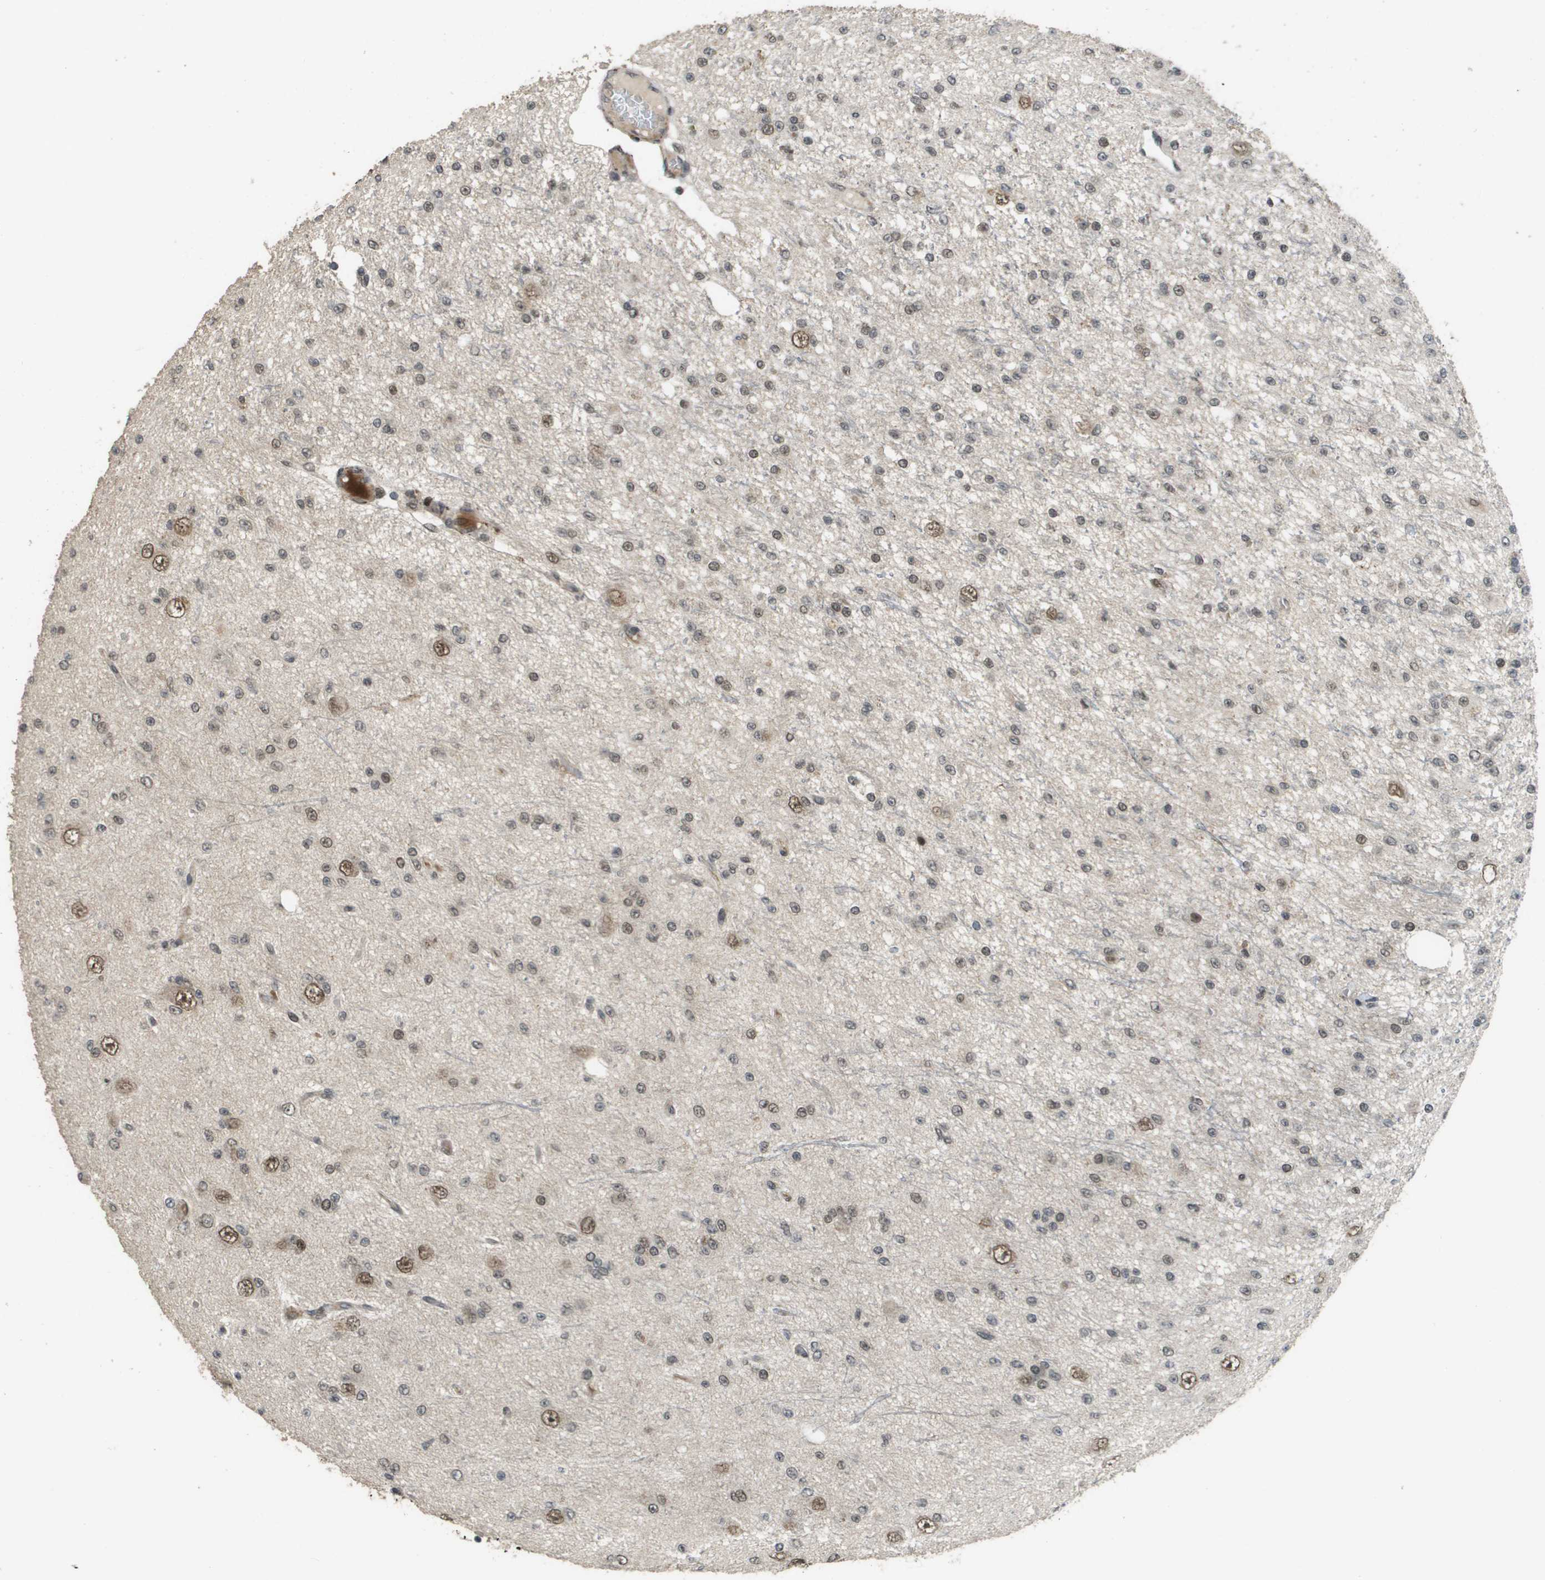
{"staining": {"intensity": "weak", "quantity": "<25%", "location": "nuclear"}, "tissue": "glioma", "cell_type": "Tumor cells", "image_type": "cancer", "snomed": [{"axis": "morphology", "description": "Glioma, malignant, Low grade"}, {"axis": "topography", "description": "Brain"}], "caption": "This is a micrograph of immunohistochemistry (IHC) staining of glioma, which shows no expression in tumor cells.", "gene": "KAT5", "patient": {"sex": "male", "age": 38}}